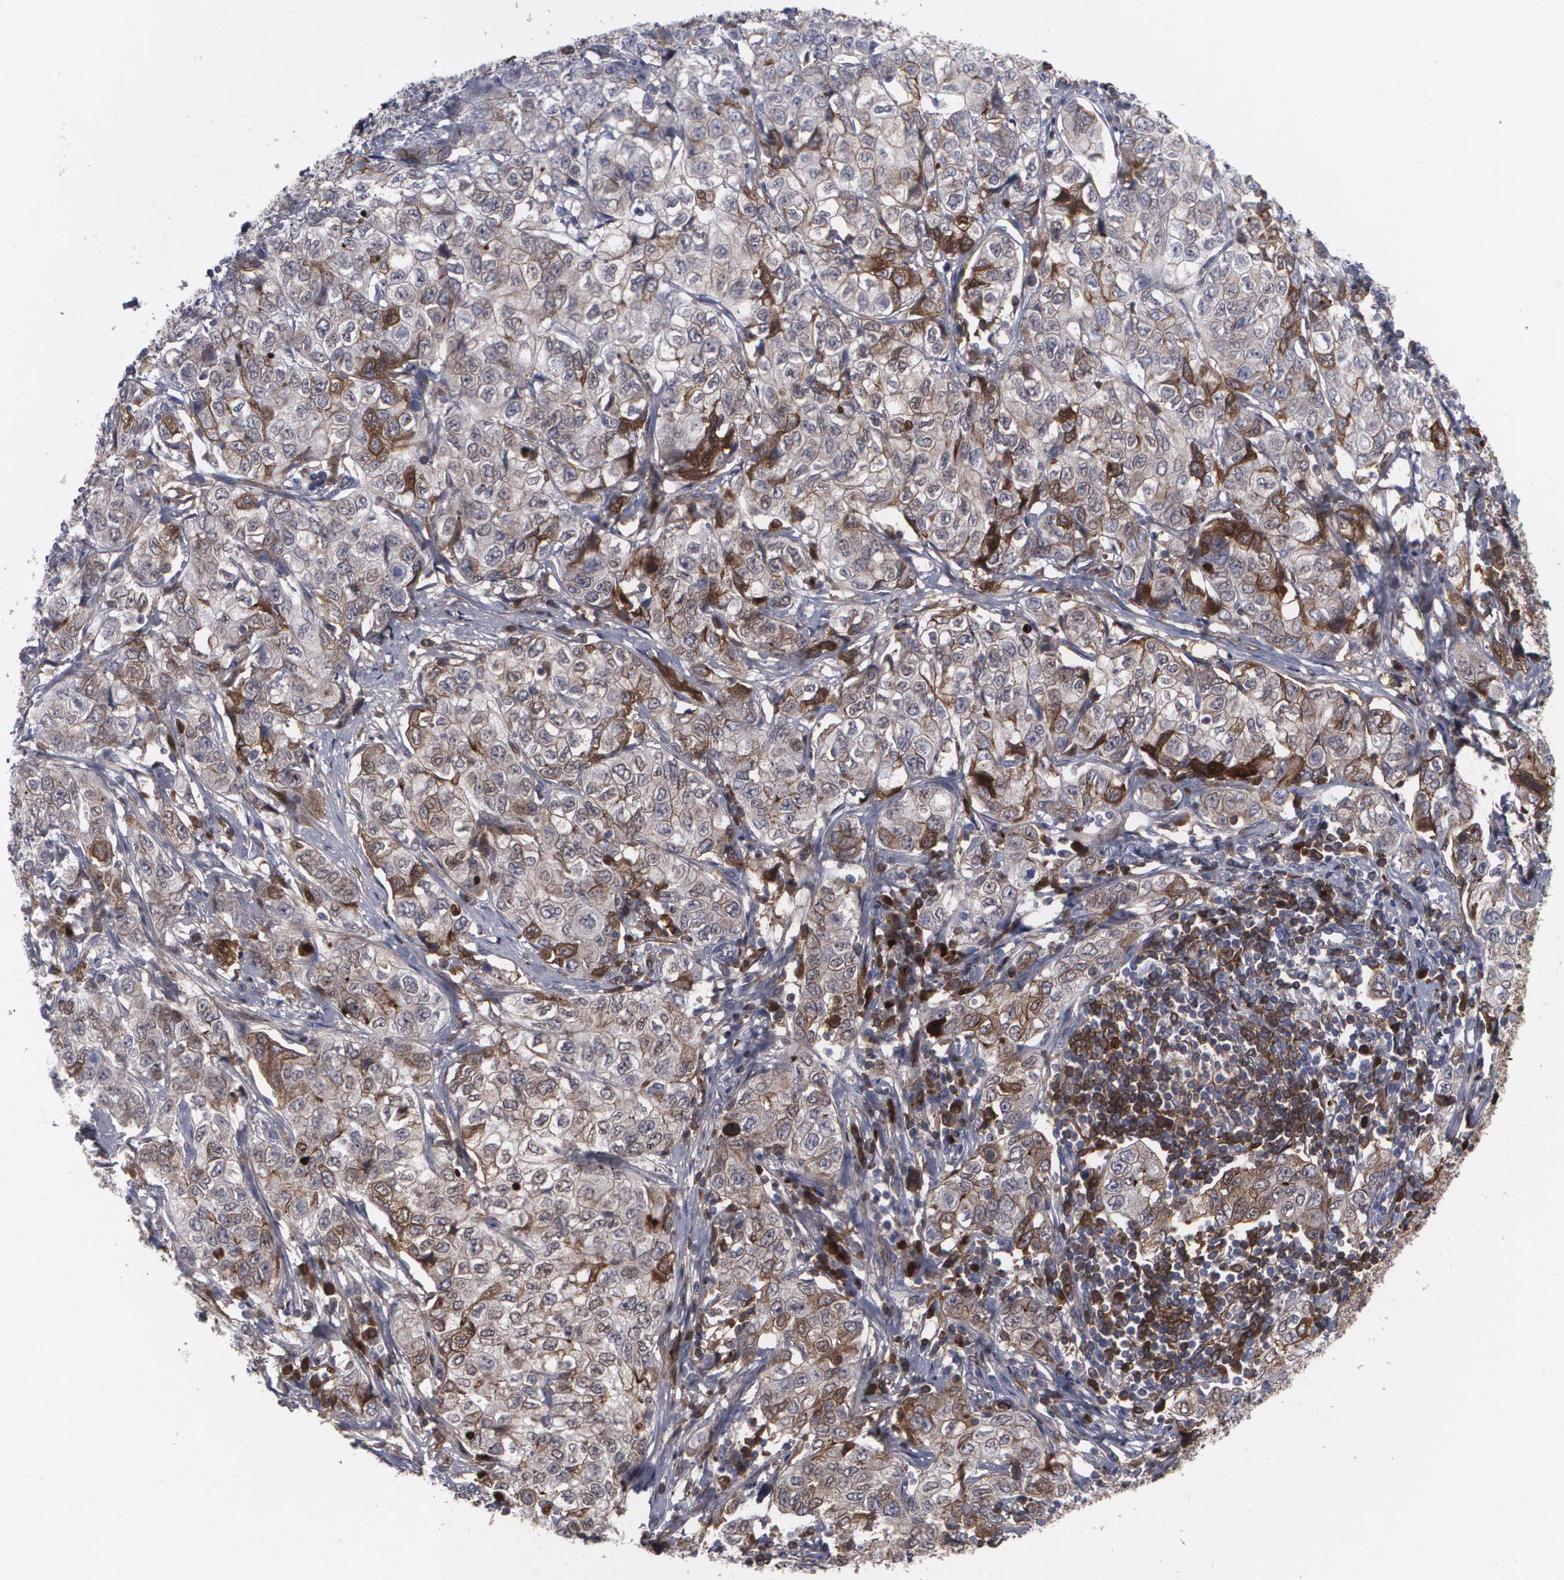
{"staining": {"intensity": "moderate", "quantity": "<25%", "location": "cytoplasmic/membranous"}, "tissue": "stomach cancer", "cell_type": "Tumor cells", "image_type": "cancer", "snomed": [{"axis": "morphology", "description": "Adenocarcinoma, NOS"}, {"axis": "topography", "description": "Stomach"}], "caption": "Tumor cells demonstrate low levels of moderate cytoplasmic/membranous expression in about <25% of cells in stomach cancer.", "gene": "LRG1", "patient": {"sex": "male", "age": 48}}